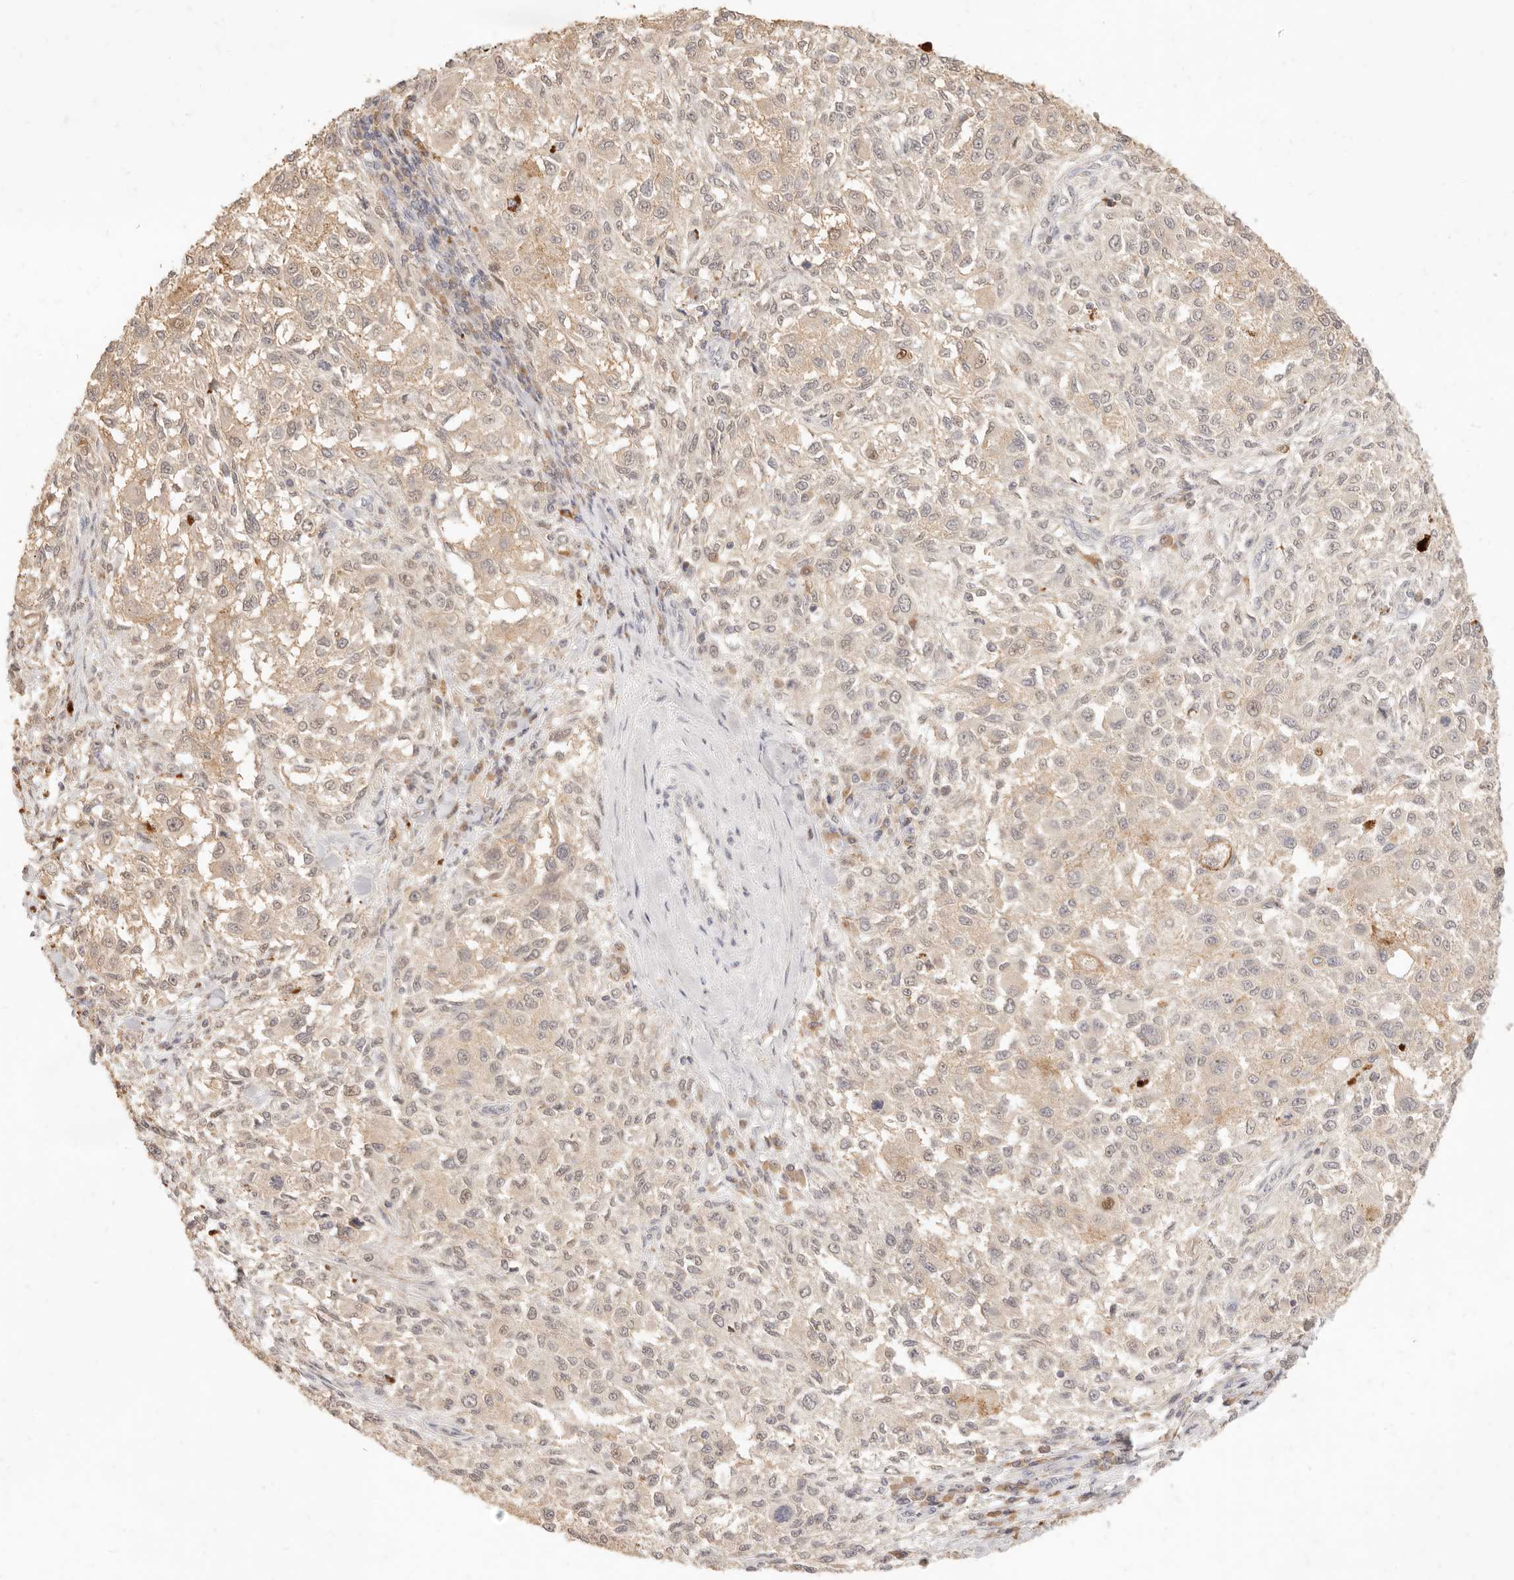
{"staining": {"intensity": "weak", "quantity": "25%-75%", "location": "cytoplasmic/membranous"}, "tissue": "melanoma", "cell_type": "Tumor cells", "image_type": "cancer", "snomed": [{"axis": "morphology", "description": "Necrosis, NOS"}, {"axis": "morphology", "description": "Malignant melanoma, NOS"}, {"axis": "topography", "description": "Skin"}], "caption": "The histopathology image displays immunohistochemical staining of malignant melanoma. There is weak cytoplasmic/membranous staining is identified in approximately 25%-75% of tumor cells. (DAB IHC, brown staining for protein, blue staining for nuclei).", "gene": "TMTC2", "patient": {"sex": "female", "age": 87}}